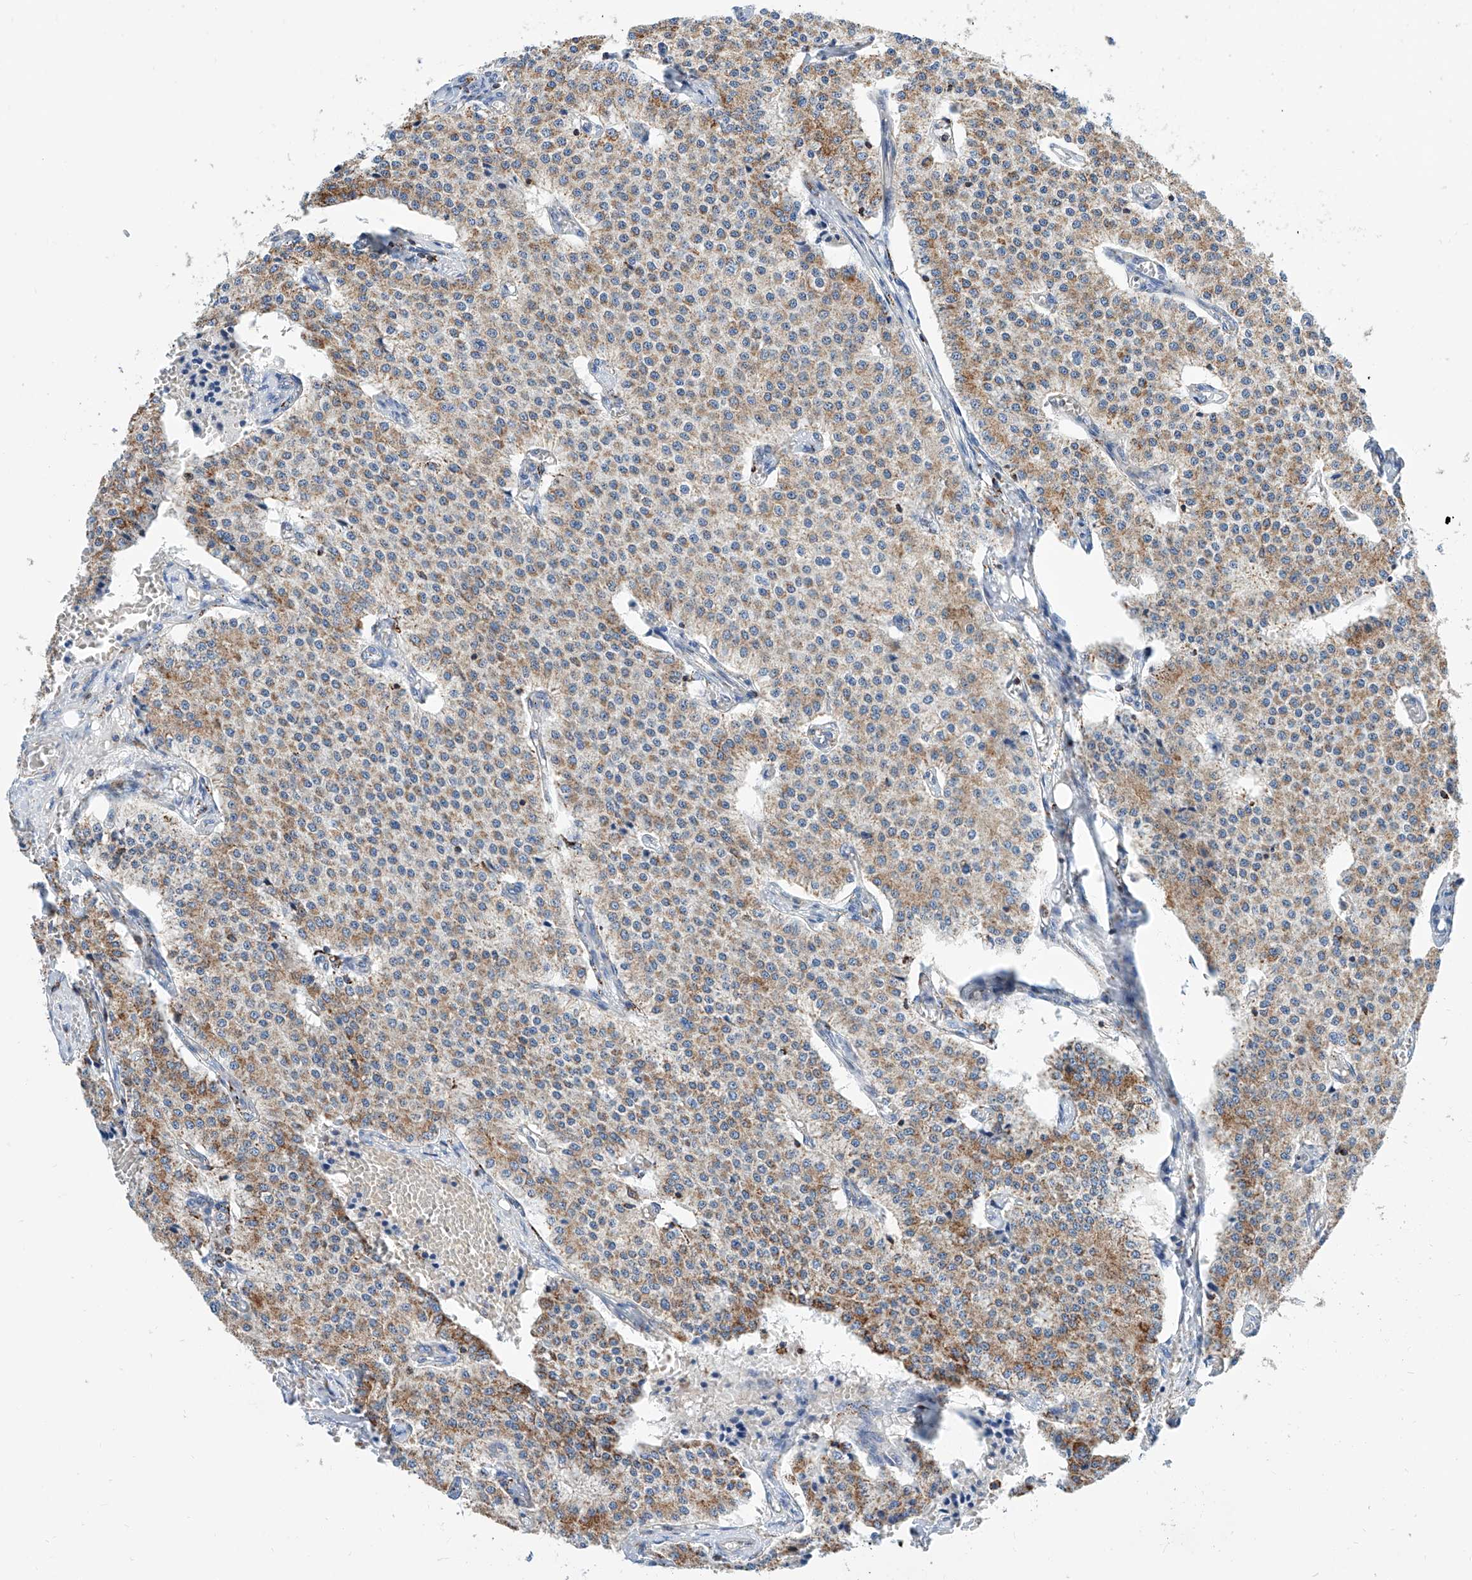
{"staining": {"intensity": "moderate", "quantity": "25%-75%", "location": "cytoplasmic/membranous"}, "tissue": "carcinoid", "cell_type": "Tumor cells", "image_type": "cancer", "snomed": [{"axis": "morphology", "description": "Carcinoid, malignant, NOS"}, {"axis": "topography", "description": "Colon"}], "caption": "Carcinoid (malignant) tissue exhibits moderate cytoplasmic/membranous positivity in approximately 25%-75% of tumor cells, visualized by immunohistochemistry.", "gene": "CPNE5", "patient": {"sex": "female", "age": 52}}